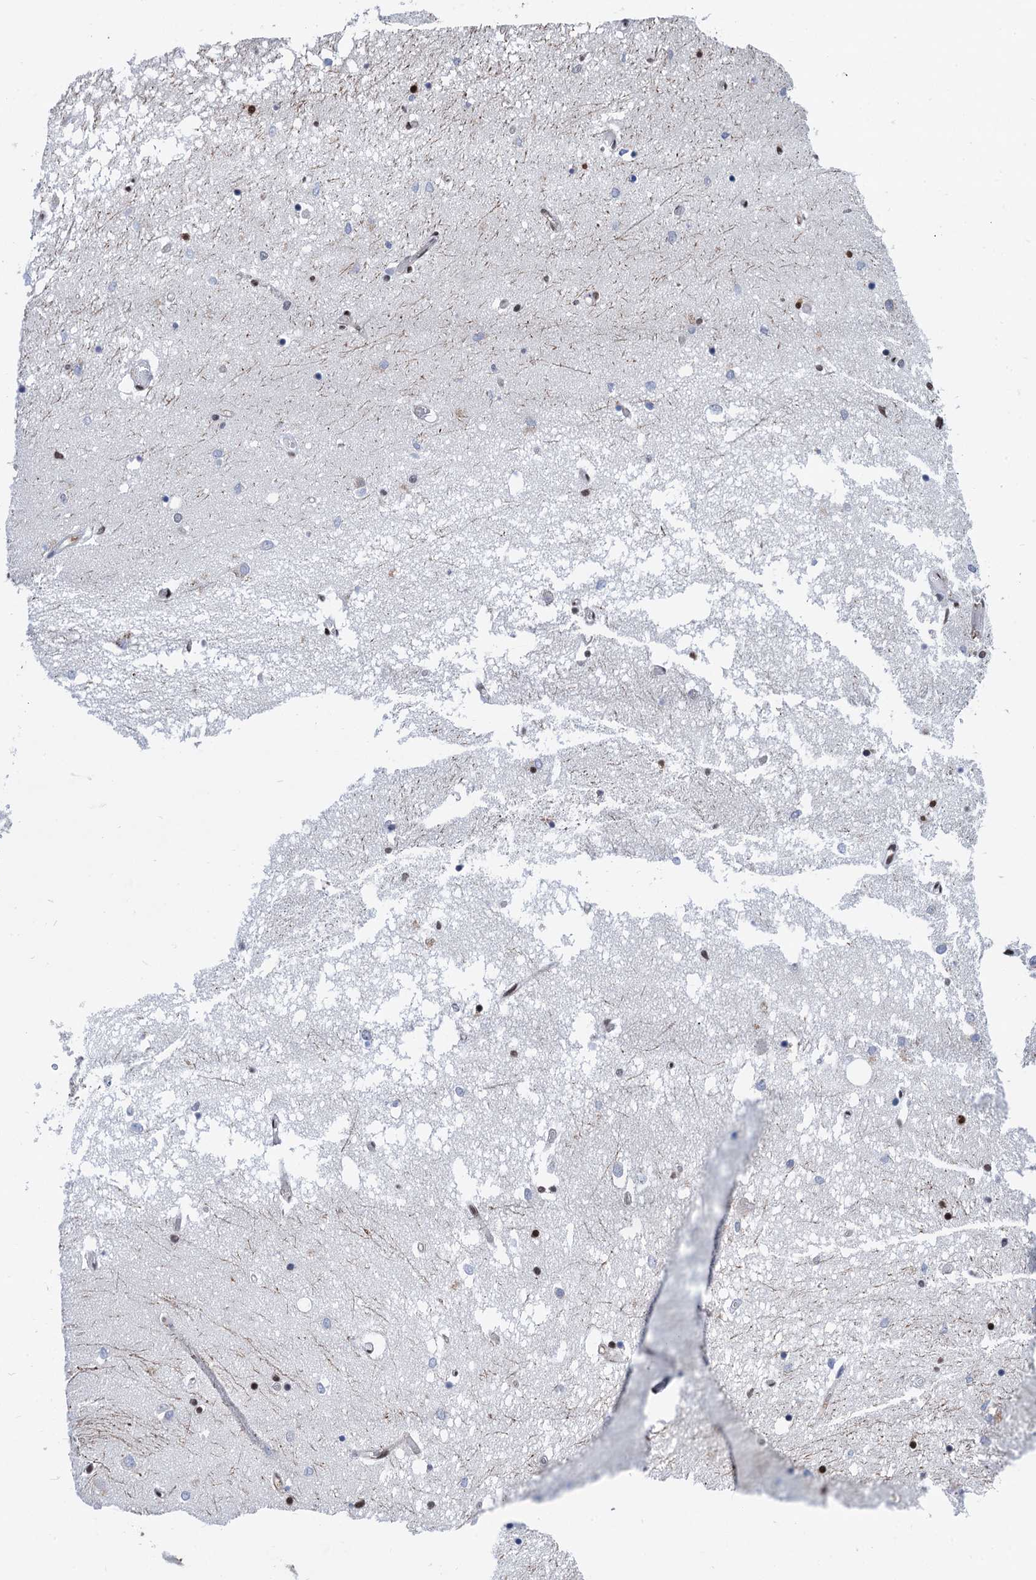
{"staining": {"intensity": "strong", "quantity": "25%-75%", "location": "nuclear"}, "tissue": "hippocampus", "cell_type": "Glial cells", "image_type": "normal", "snomed": [{"axis": "morphology", "description": "Normal tissue, NOS"}, {"axis": "topography", "description": "Hippocampus"}], "caption": "Immunohistochemistry (DAB (3,3'-diaminobenzidine)) staining of unremarkable human hippocampus demonstrates strong nuclear protein expression in about 25%-75% of glial cells.", "gene": "PPP4R1", "patient": {"sex": "male", "age": 70}}